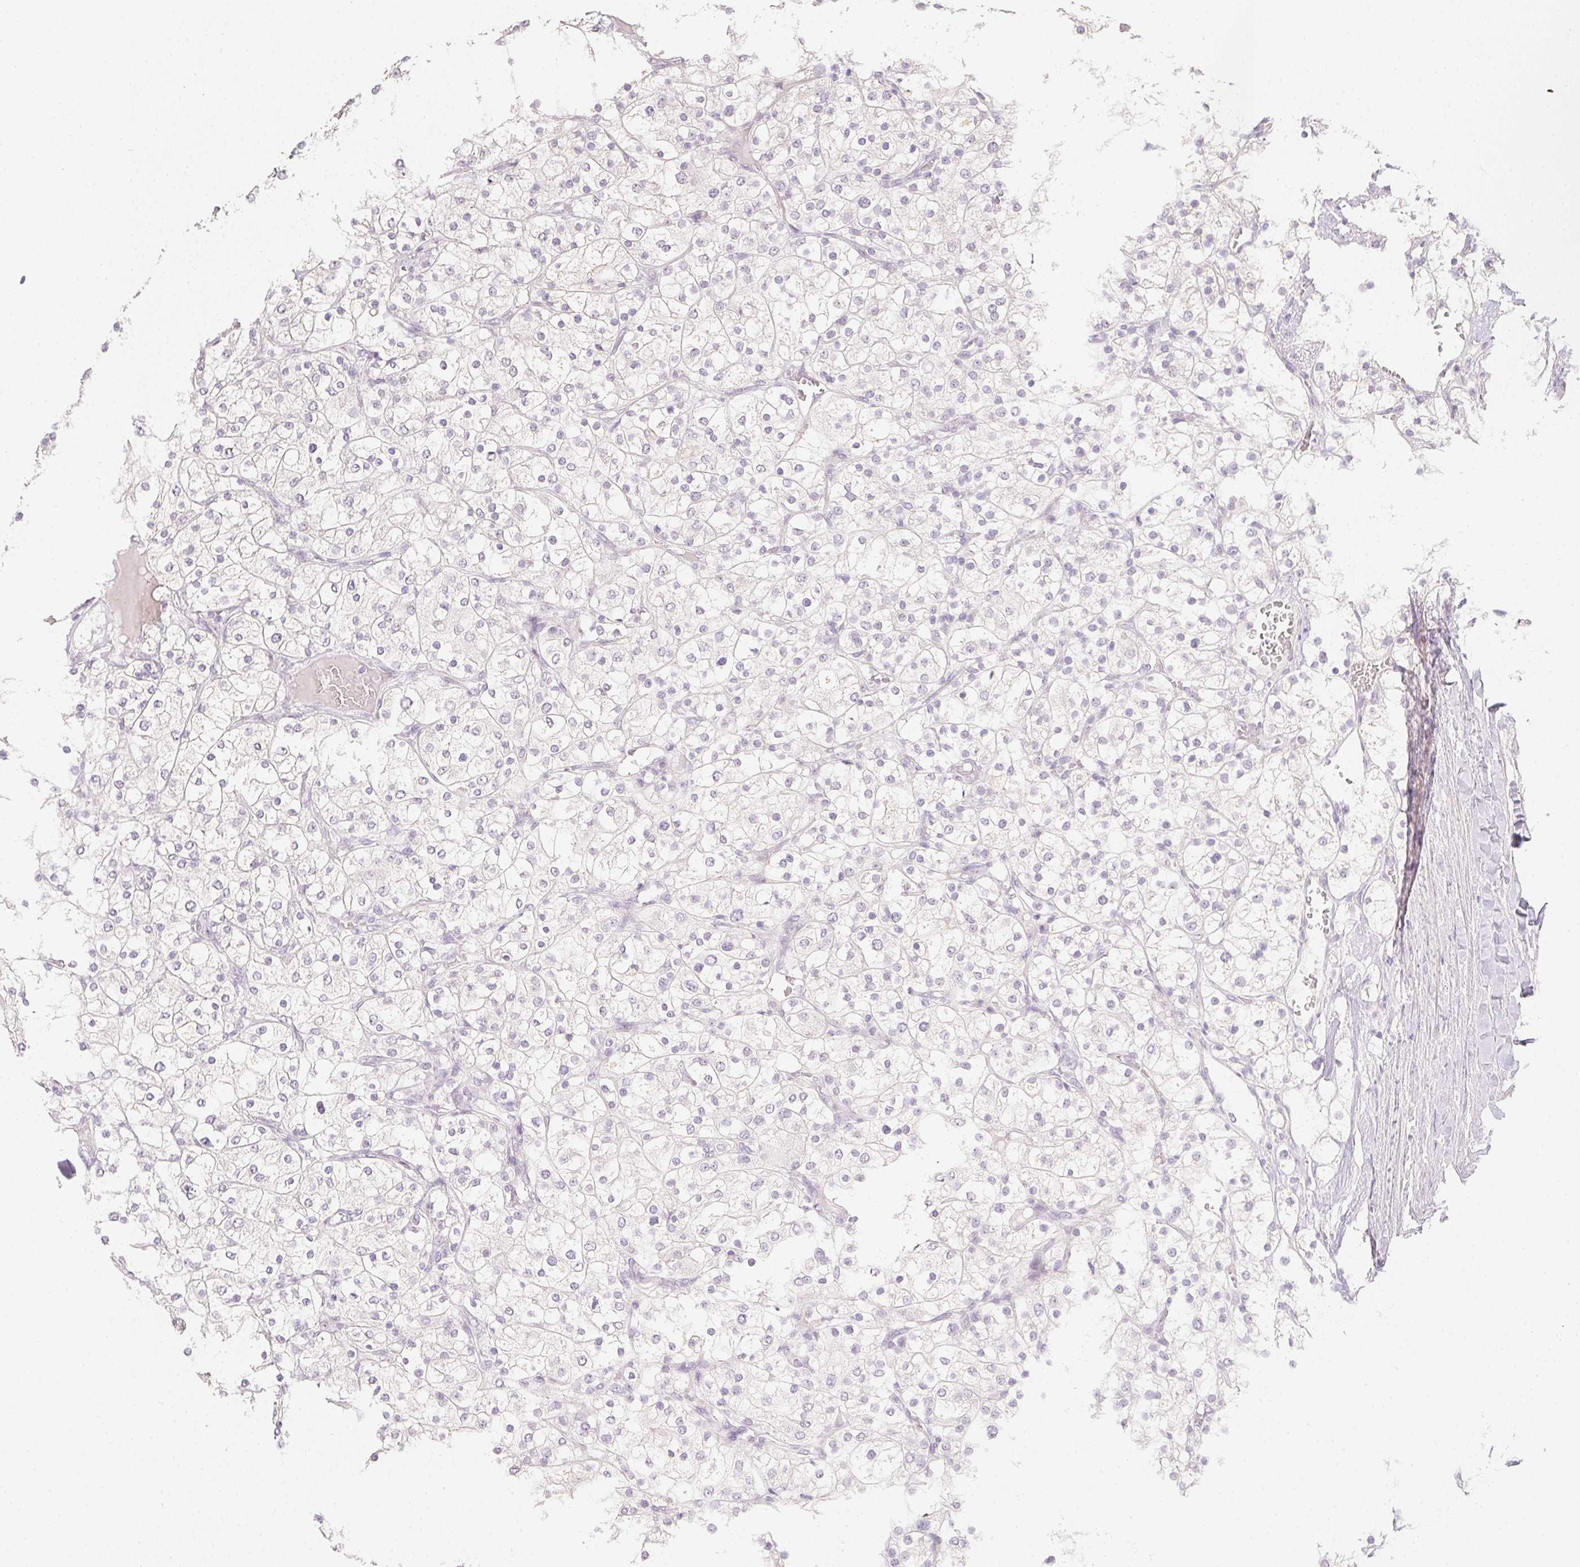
{"staining": {"intensity": "negative", "quantity": "none", "location": "none"}, "tissue": "renal cancer", "cell_type": "Tumor cells", "image_type": "cancer", "snomed": [{"axis": "morphology", "description": "Adenocarcinoma, NOS"}, {"axis": "topography", "description": "Kidney"}], "caption": "High power microscopy photomicrograph of an immunohistochemistry (IHC) image of renal cancer (adenocarcinoma), revealing no significant staining in tumor cells.", "gene": "ZBBX", "patient": {"sex": "male", "age": 80}}